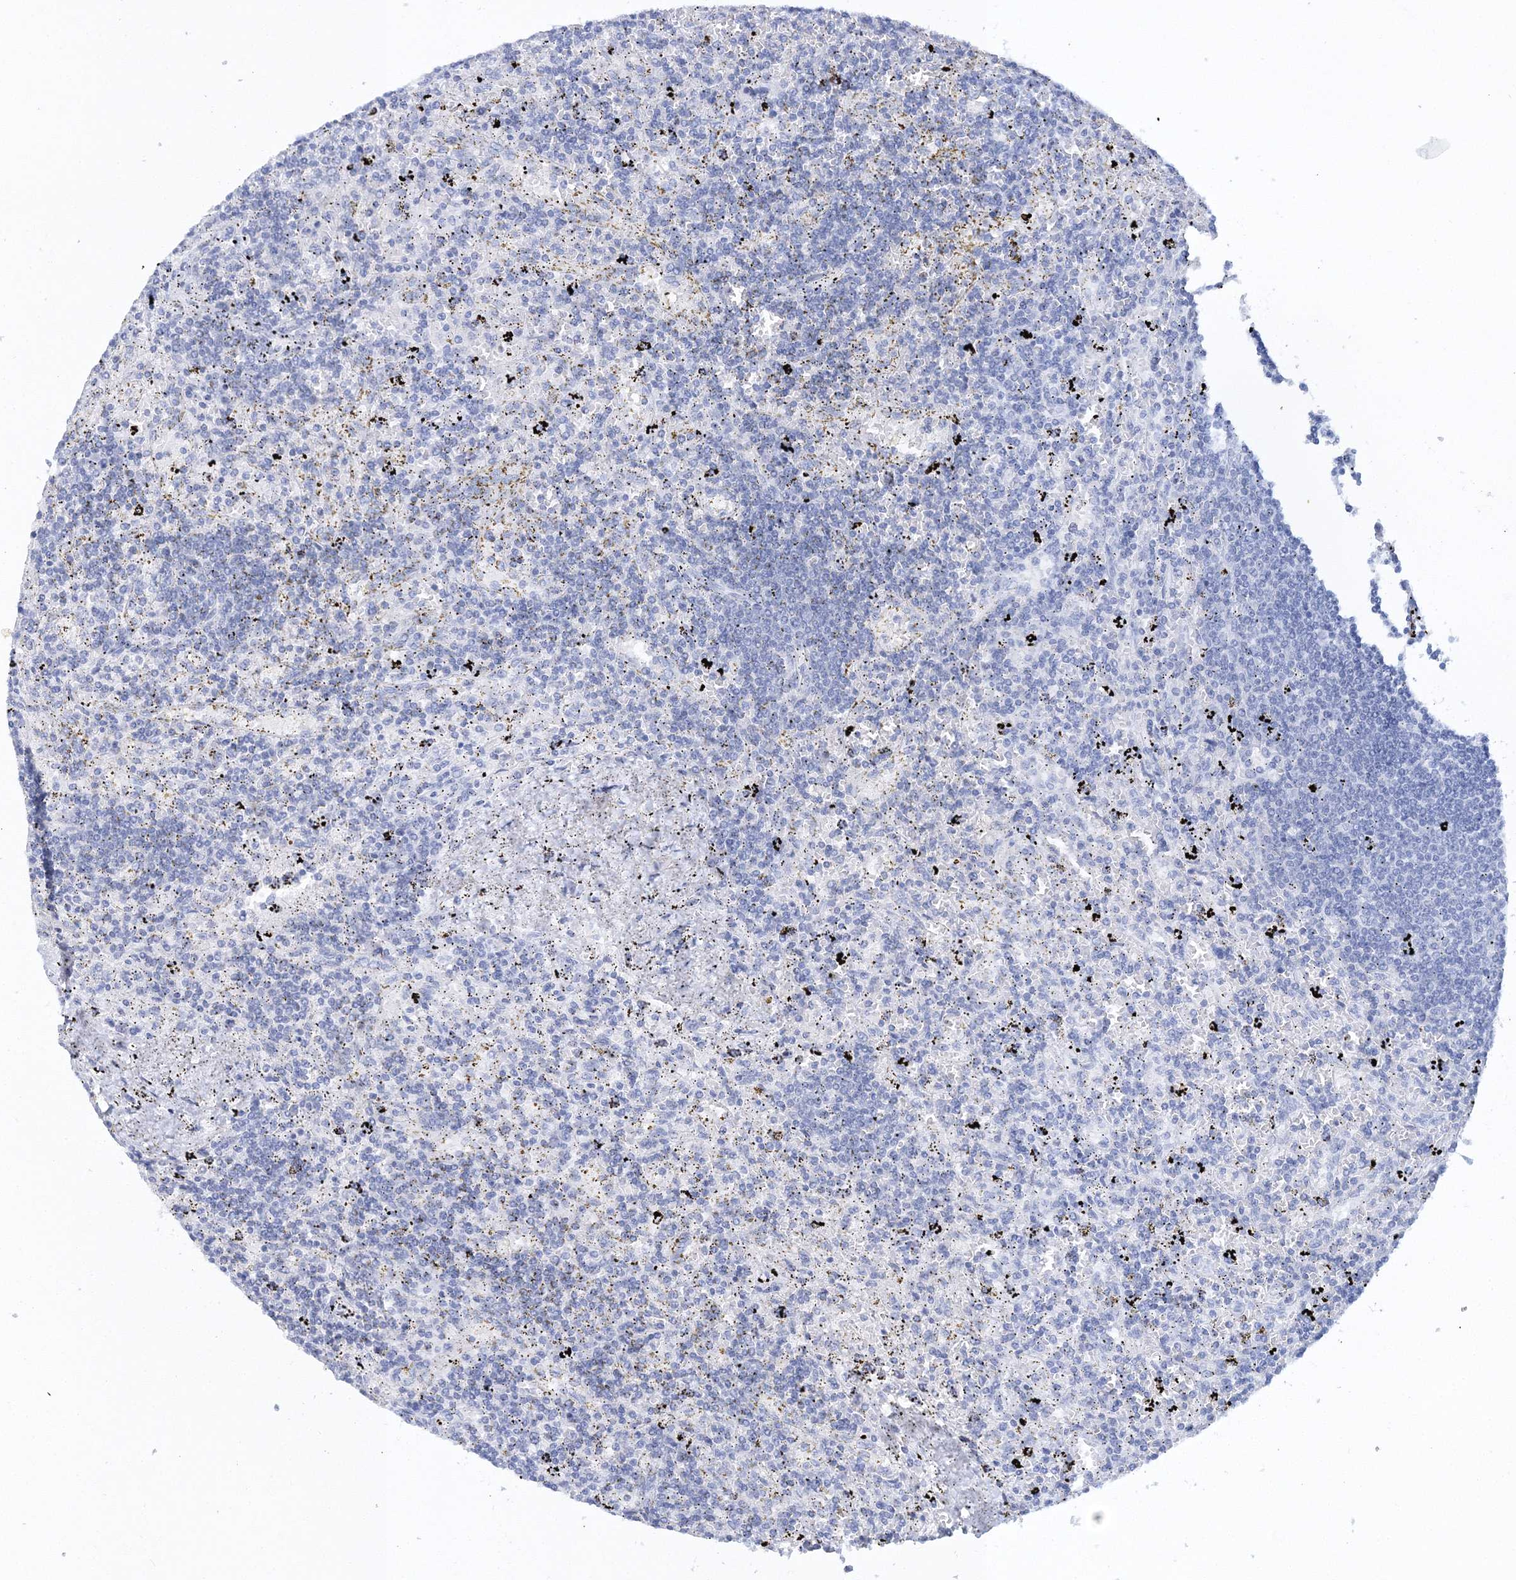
{"staining": {"intensity": "negative", "quantity": "none", "location": "none"}, "tissue": "lymphoma", "cell_type": "Tumor cells", "image_type": "cancer", "snomed": [{"axis": "morphology", "description": "Malignant lymphoma, non-Hodgkin's type, Low grade"}, {"axis": "topography", "description": "Spleen"}], "caption": "IHC image of low-grade malignant lymphoma, non-Hodgkin's type stained for a protein (brown), which demonstrates no staining in tumor cells.", "gene": "MYOZ2", "patient": {"sex": "male", "age": 76}}